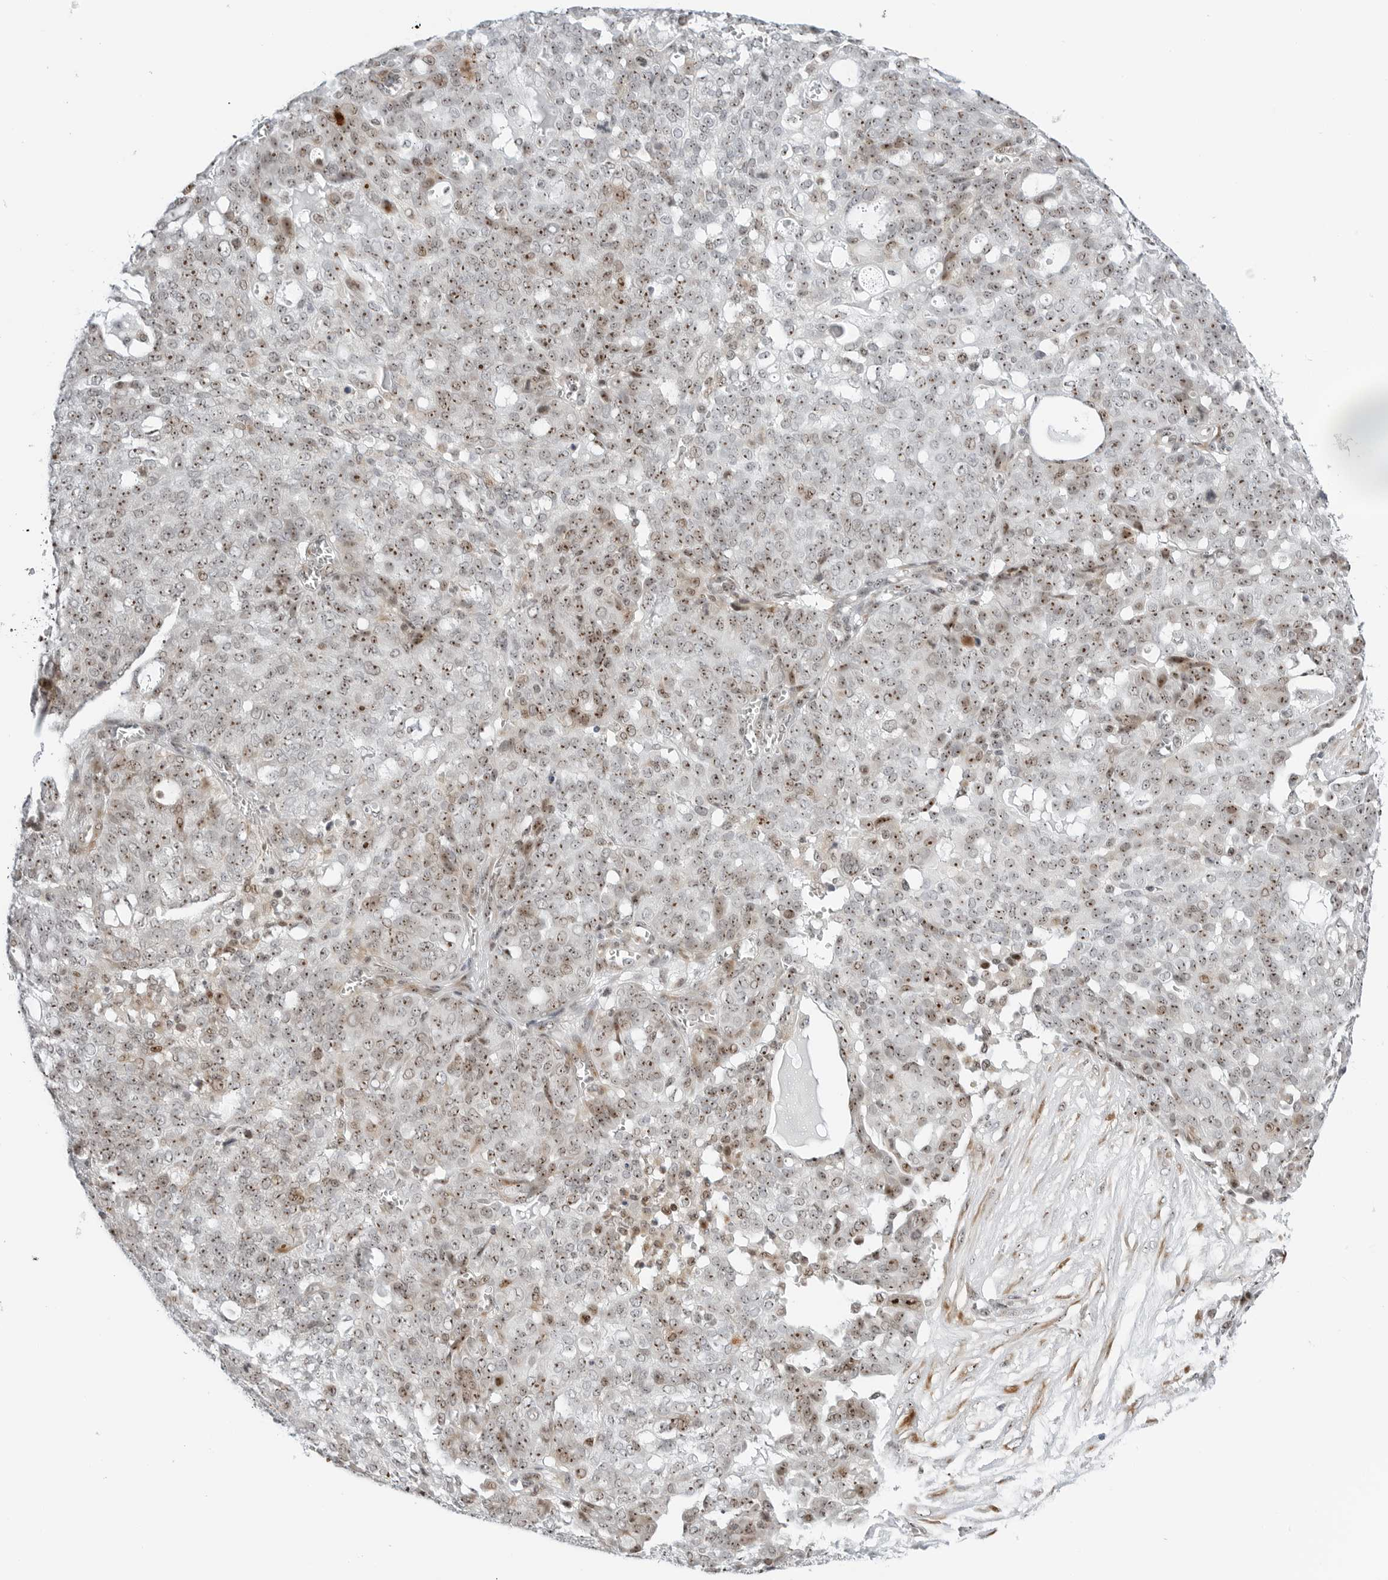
{"staining": {"intensity": "moderate", "quantity": ">75%", "location": "nuclear"}, "tissue": "ovarian cancer", "cell_type": "Tumor cells", "image_type": "cancer", "snomed": [{"axis": "morphology", "description": "Cystadenocarcinoma, serous, NOS"}, {"axis": "topography", "description": "Soft tissue"}, {"axis": "topography", "description": "Ovary"}], "caption": "Immunohistochemistry (IHC) (DAB (3,3'-diaminobenzidine)) staining of human ovarian cancer (serous cystadenocarcinoma) shows moderate nuclear protein expression in approximately >75% of tumor cells.", "gene": "RIMKLA", "patient": {"sex": "female", "age": 57}}